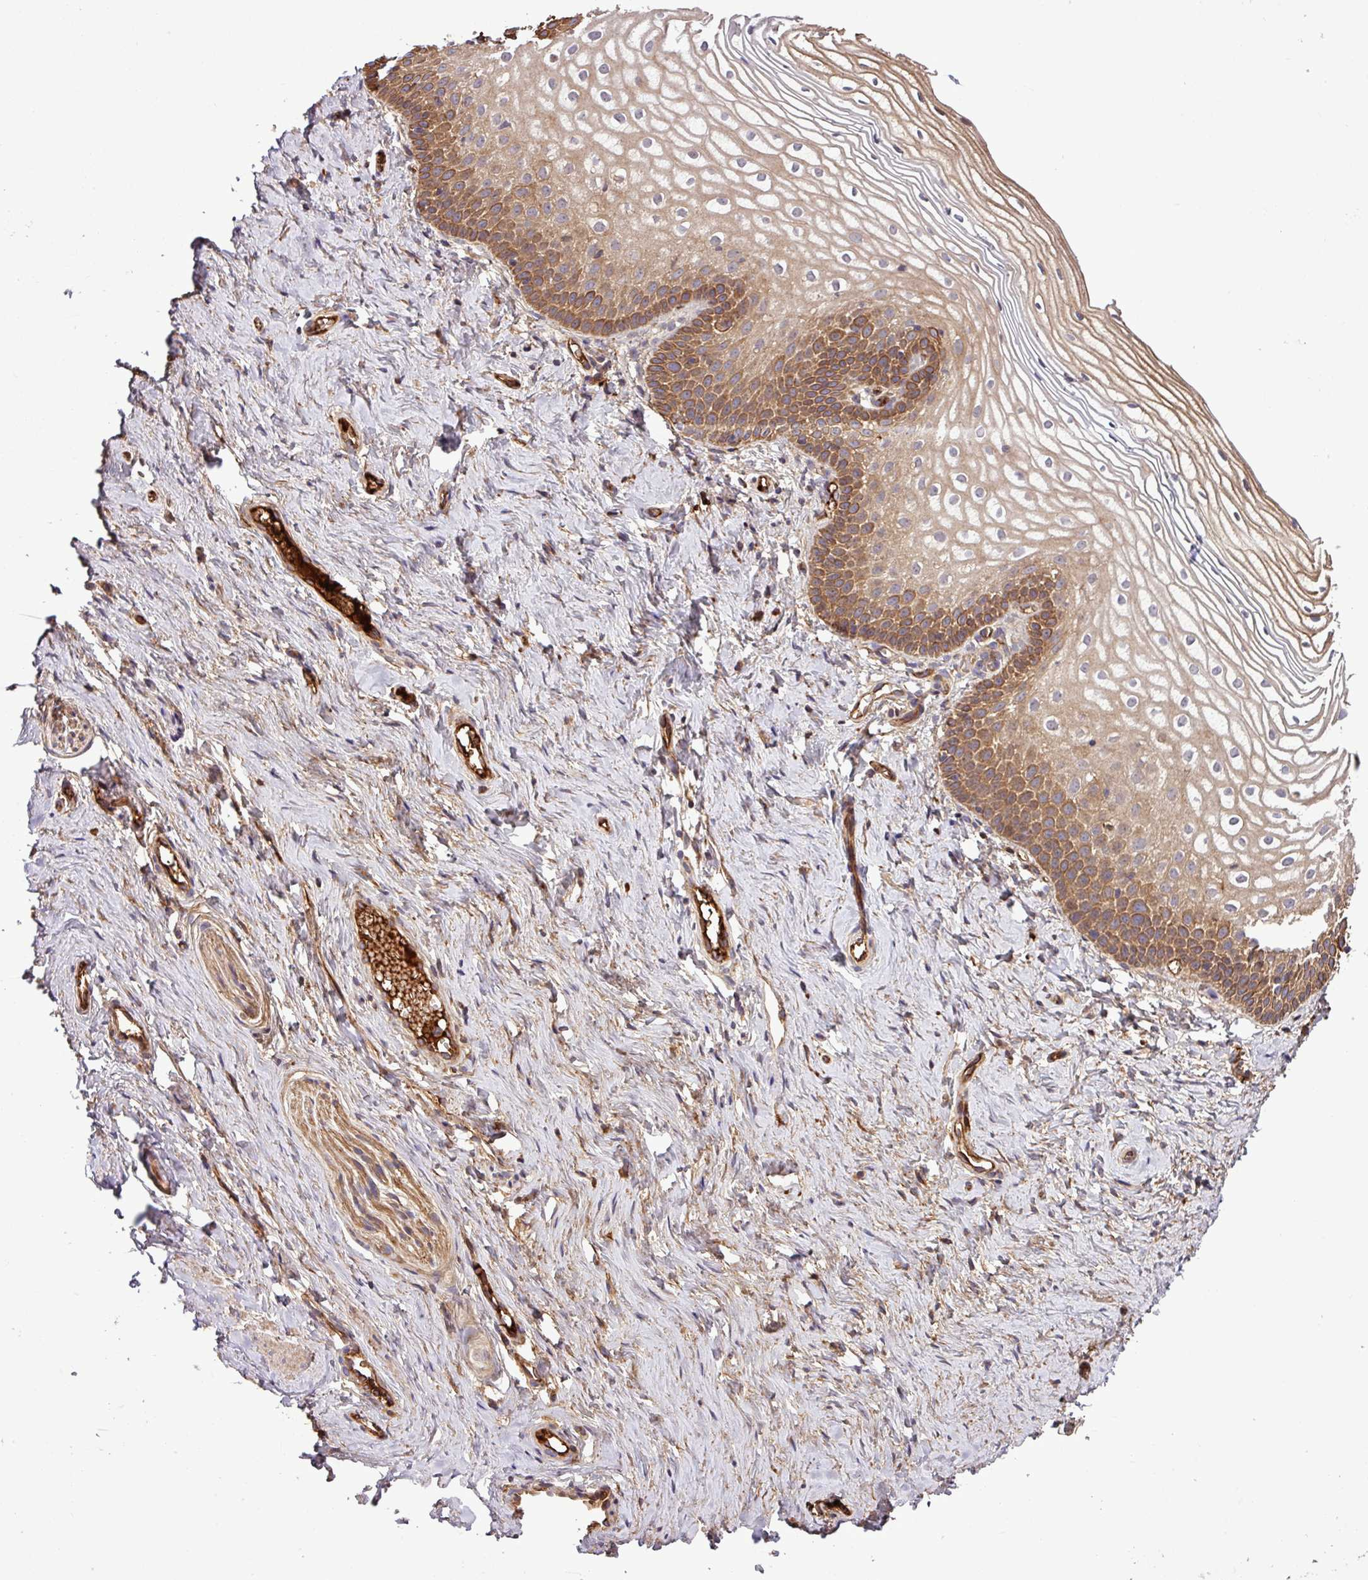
{"staining": {"intensity": "moderate", "quantity": "25%-75%", "location": "cytoplasmic/membranous"}, "tissue": "vagina", "cell_type": "Squamous epithelial cells", "image_type": "normal", "snomed": [{"axis": "morphology", "description": "Normal tissue, NOS"}, {"axis": "topography", "description": "Vagina"}], "caption": "IHC (DAB) staining of benign vagina exhibits moderate cytoplasmic/membranous protein expression in about 25%-75% of squamous epithelial cells.", "gene": "ZNF266", "patient": {"sex": "female", "age": 56}}